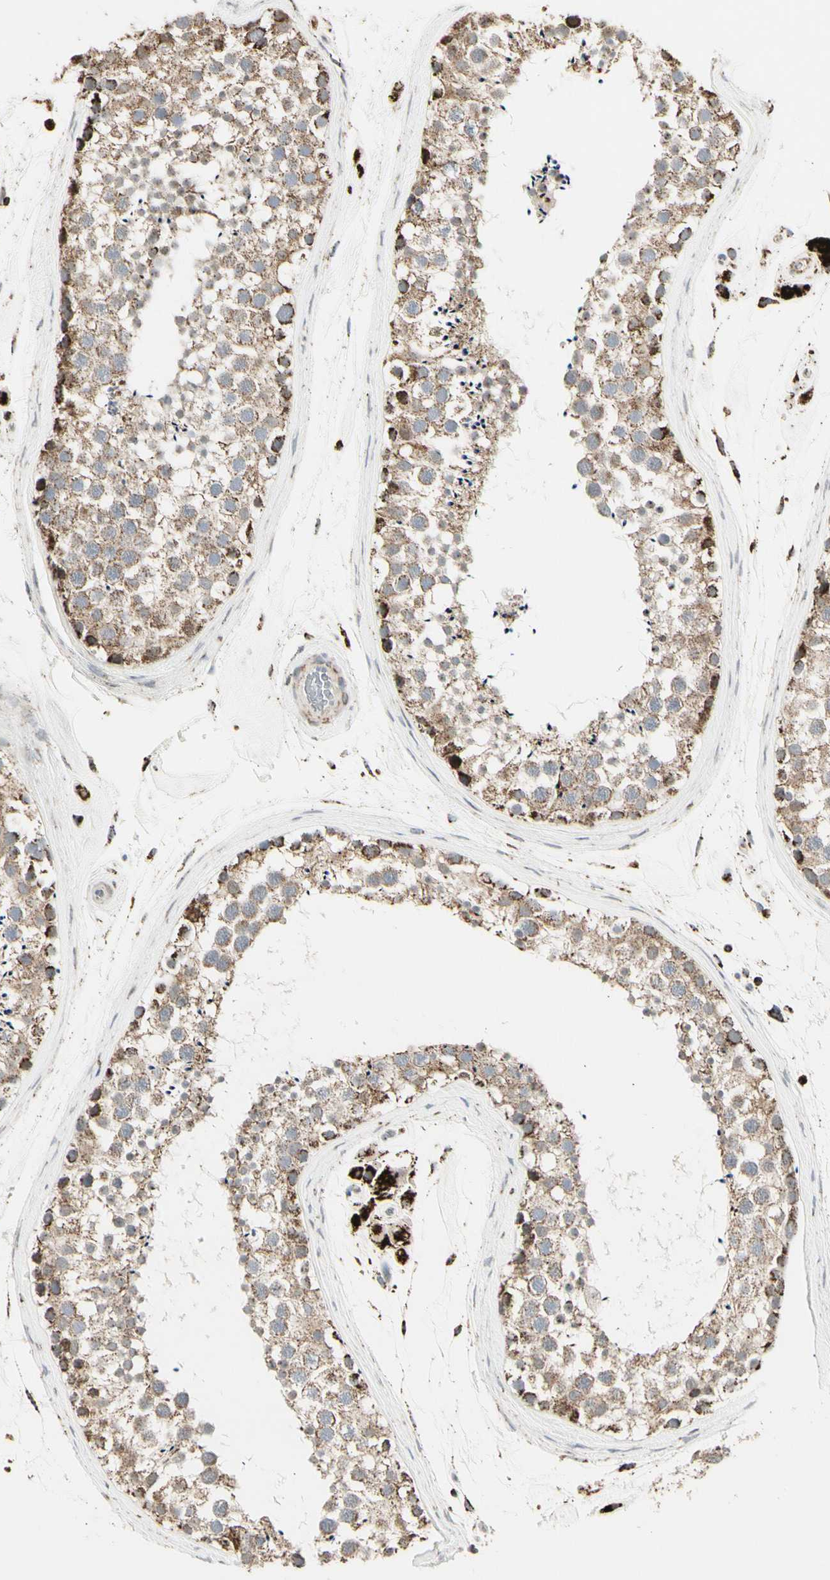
{"staining": {"intensity": "moderate", "quantity": ">75%", "location": "cytoplasmic/membranous"}, "tissue": "testis", "cell_type": "Cells in seminiferous ducts", "image_type": "normal", "snomed": [{"axis": "morphology", "description": "Normal tissue, NOS"}, {"axis": "topography", "description": "Testis"}], "caption": "Protein staining of benign testis displays moderate cytoplasmic/membranous positivity in about >75% of cells in seminiferous ducts.", "gene": "TMEM176A", "patient": {"sex": "male", "age": 46}}